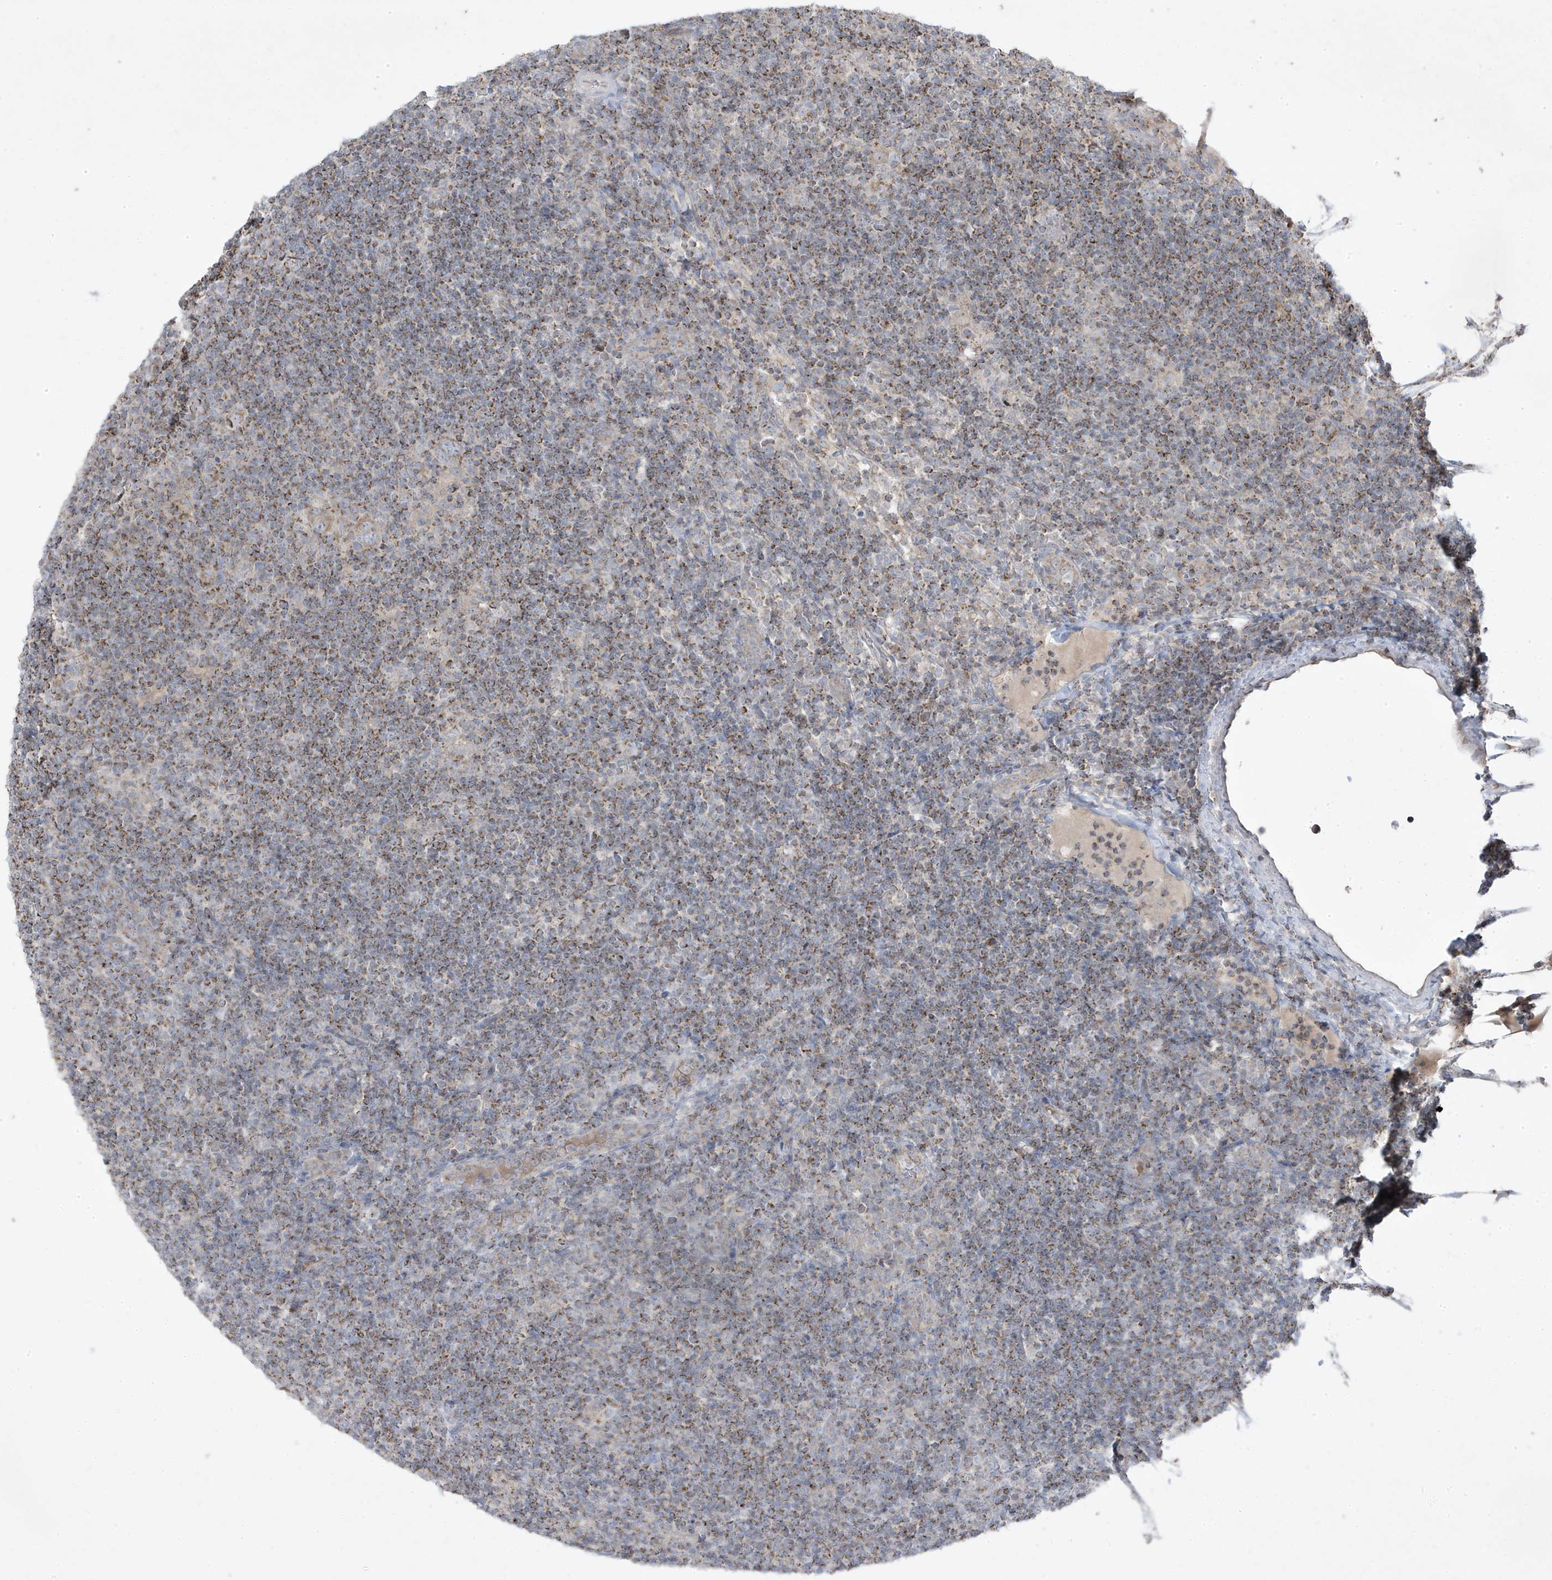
{"staining": {"intensity": "weak", "quantity": "25%-75%", "location": "cytoplasmic/membranous"}, "tissue": "lymphoma", "cell_type": "Tumor cells", "image_type": "cancer", "snomed": [{"axis": "morphology", "description": "Hodgkin's disease, NOS"}, {"axis": "topography", "description": "Lymph node"}], "caption": "A brown stain highlights weak cytoplasmic/membranous positivity of a protein in Hodgkin's disease tumor cells.", "gene": "ADAMTSL3", "patient": {"sex": "female", "age": 57}}